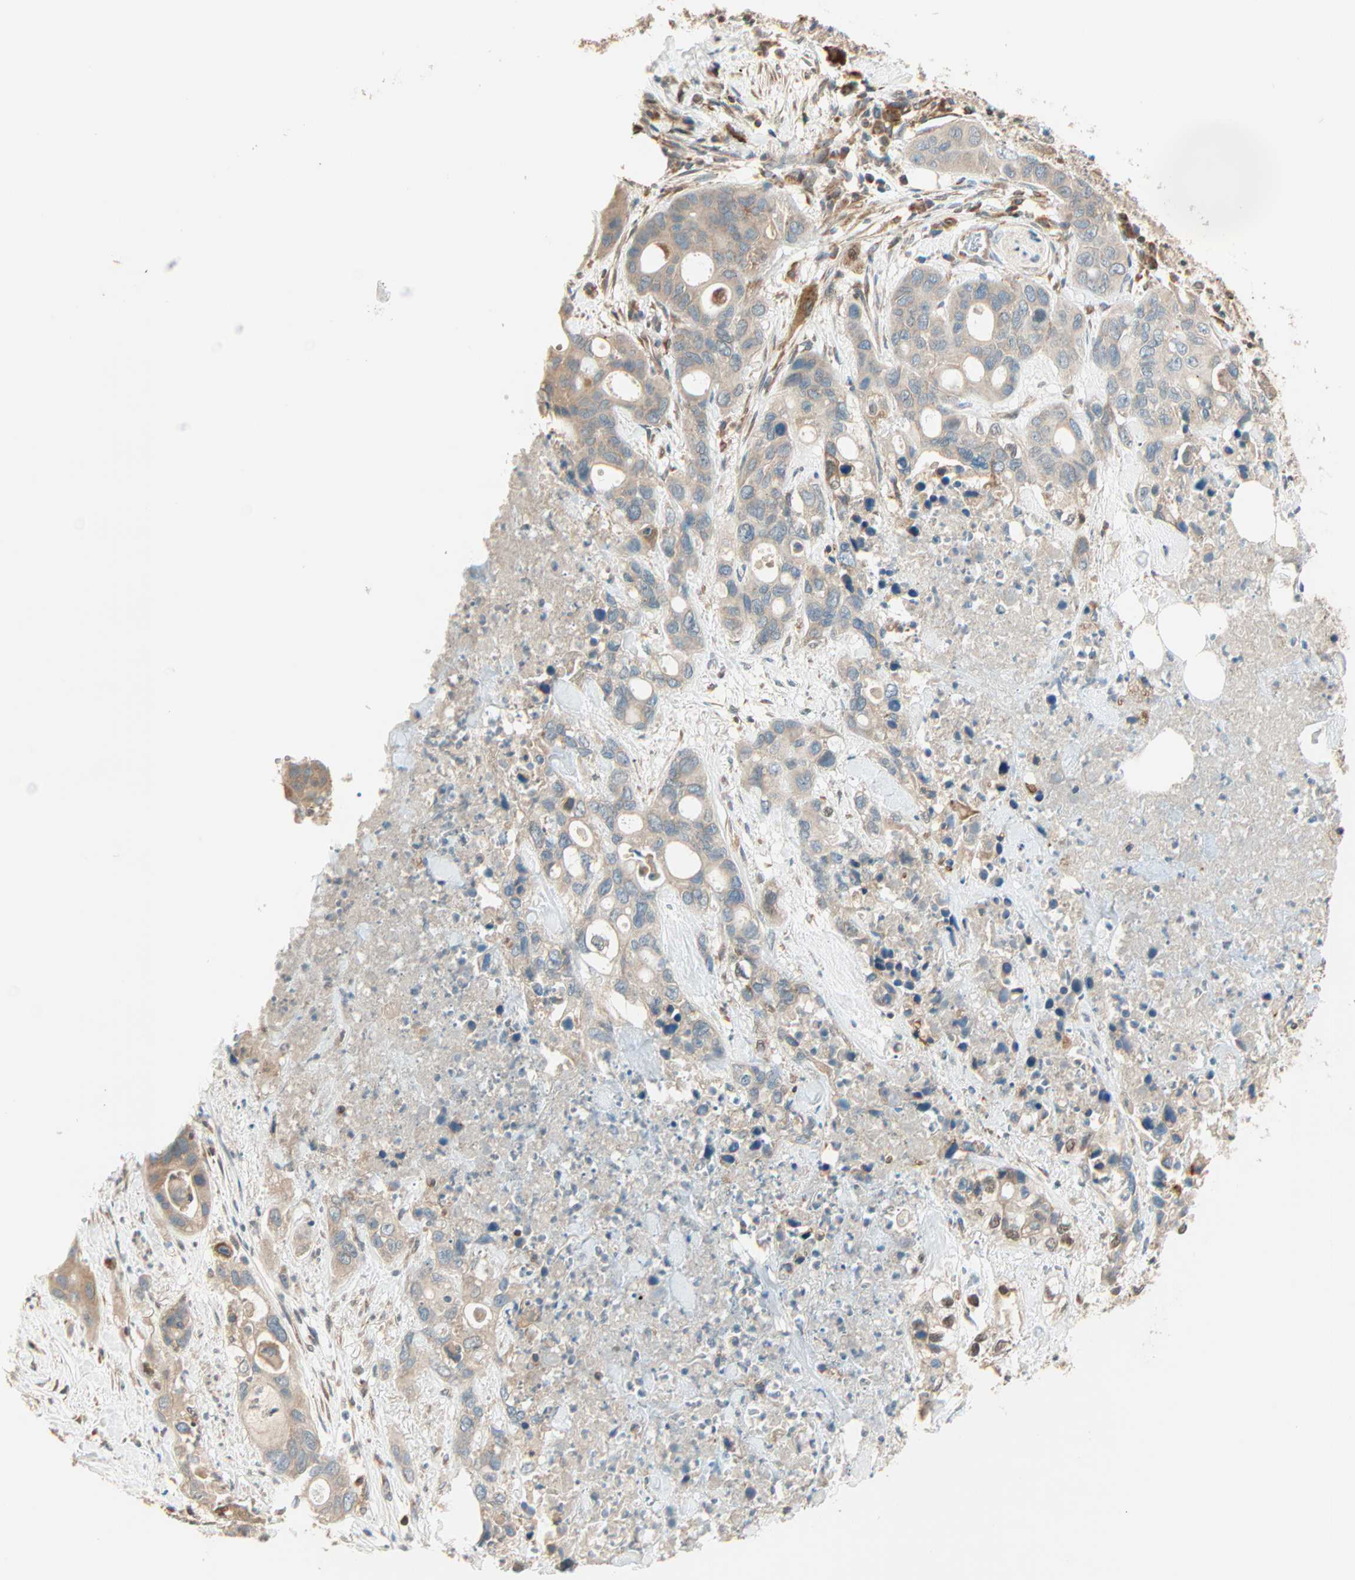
{"staining": {"intensity": "weak", "quantity": ">75%", "location": "cytoplasmic/membranous"}, "tissue": "pancreatic cancer", "cell_type": "Tumor cells", "image_type": "cancer", "snomed": [{"axis": "morphology", "description": "Adenocarcinoma, NOS"}, {"axis": "topography", "description": "Pancreas"}], "caption": "Human adenocarcinoma (pancreatic) stained with a protein marker exhibits weak staining in tumor cells.", "gene": "PNPLA6", "patient": {"sex": "female", "age": 71}}